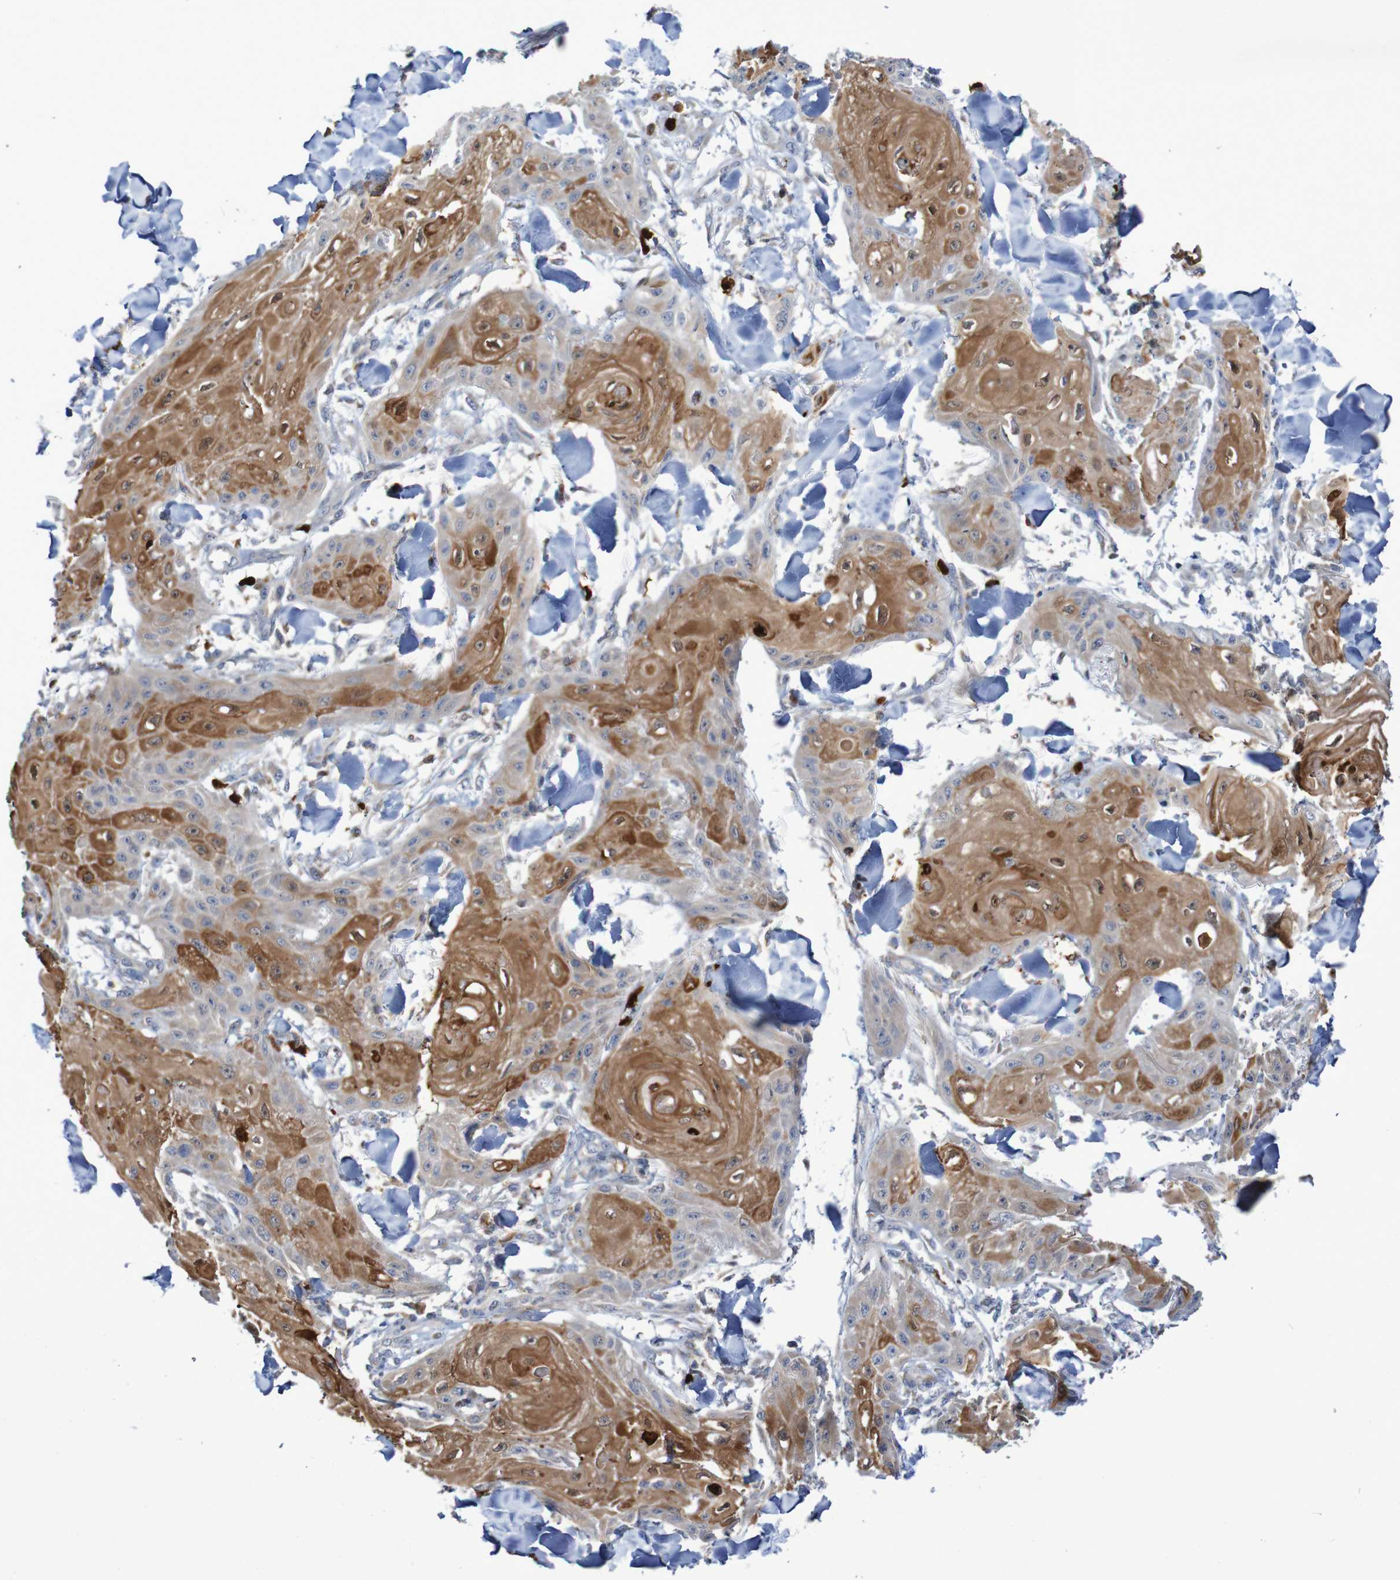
{"staining": {"intensity": "moderate", "quantity": ">75%", "location": "cytoplasmic/membranous,nuclear"}, "tissue": "skin cancer", "cell_type": "Tumor cells", "image_type": "cancer", "snomed": [{"axis": "morphology", "description": "Squamous cell carcinoma, NOS"}, {"axis": "topography", "description": "Skin"}], "caption": "Human skin squamous cell carcinoma stained with a protein marker shows moderate staining in tumor cells.", "gene": "PARP4", "patient": {"sex": "male", "age": 74}}